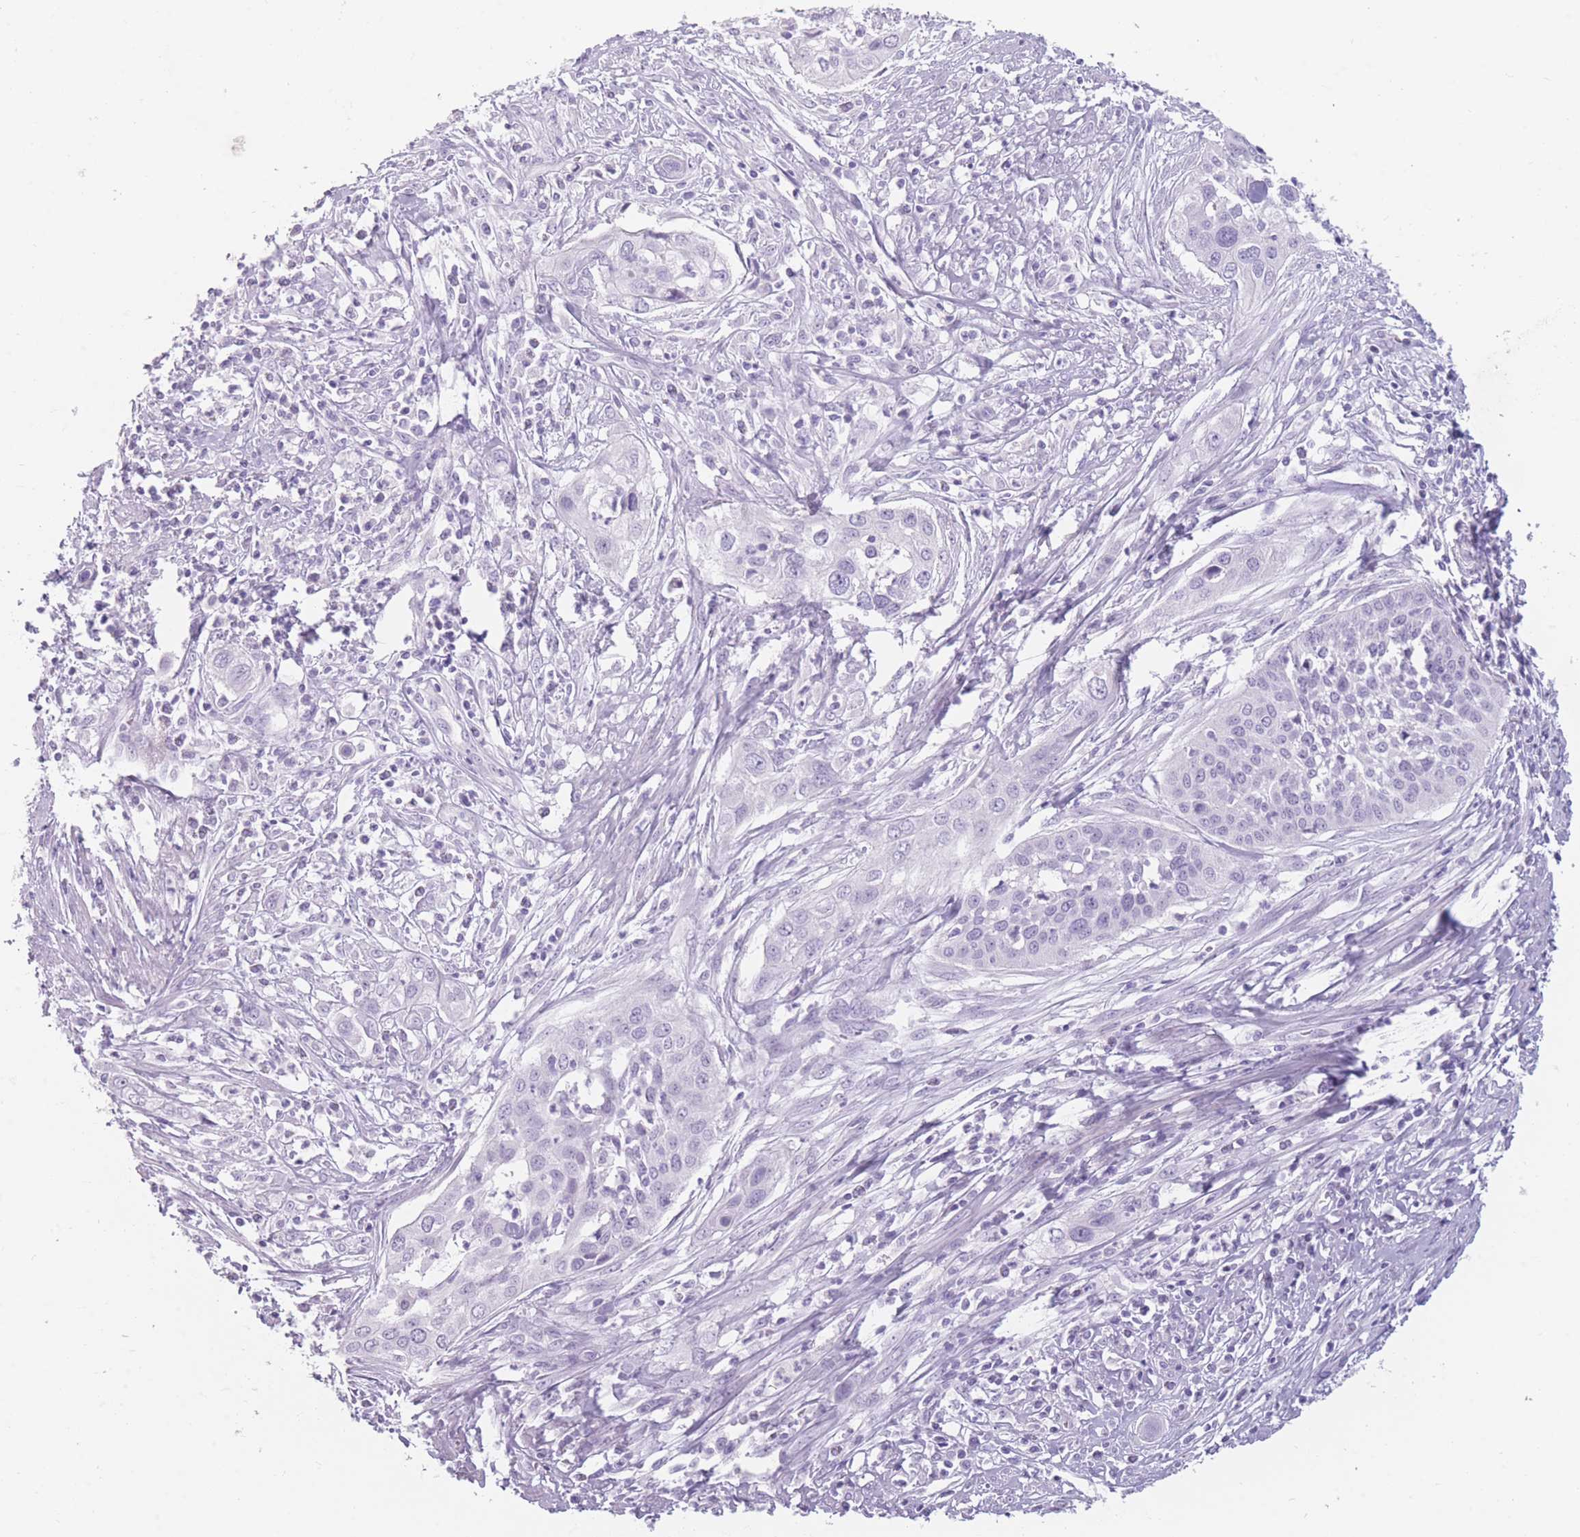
{"staining": {"intensity": "negative", "quantity": "none", "location": "none"}, "tissue": "cervical cancer", "cell_type": "Tumor cells", "image_type": "cancer", "snomed": [{"axis": "morphology", "description": "Squamous cell carcinoma, NOS"}, {"axis": "topography", "description": "Cervix"}], "caption": "High power microscopy image of an IHC photomicrograph of cervical cancer (squamous cell carcinoma), revealing no significant expression in tumor cells. (Brightfield microscopy of DAB (3,3'-diaminobenzidine) immunohistochemistry at high magnification).", "gene": "CCNO", "patient": {"sex": "female", "age": 34}}